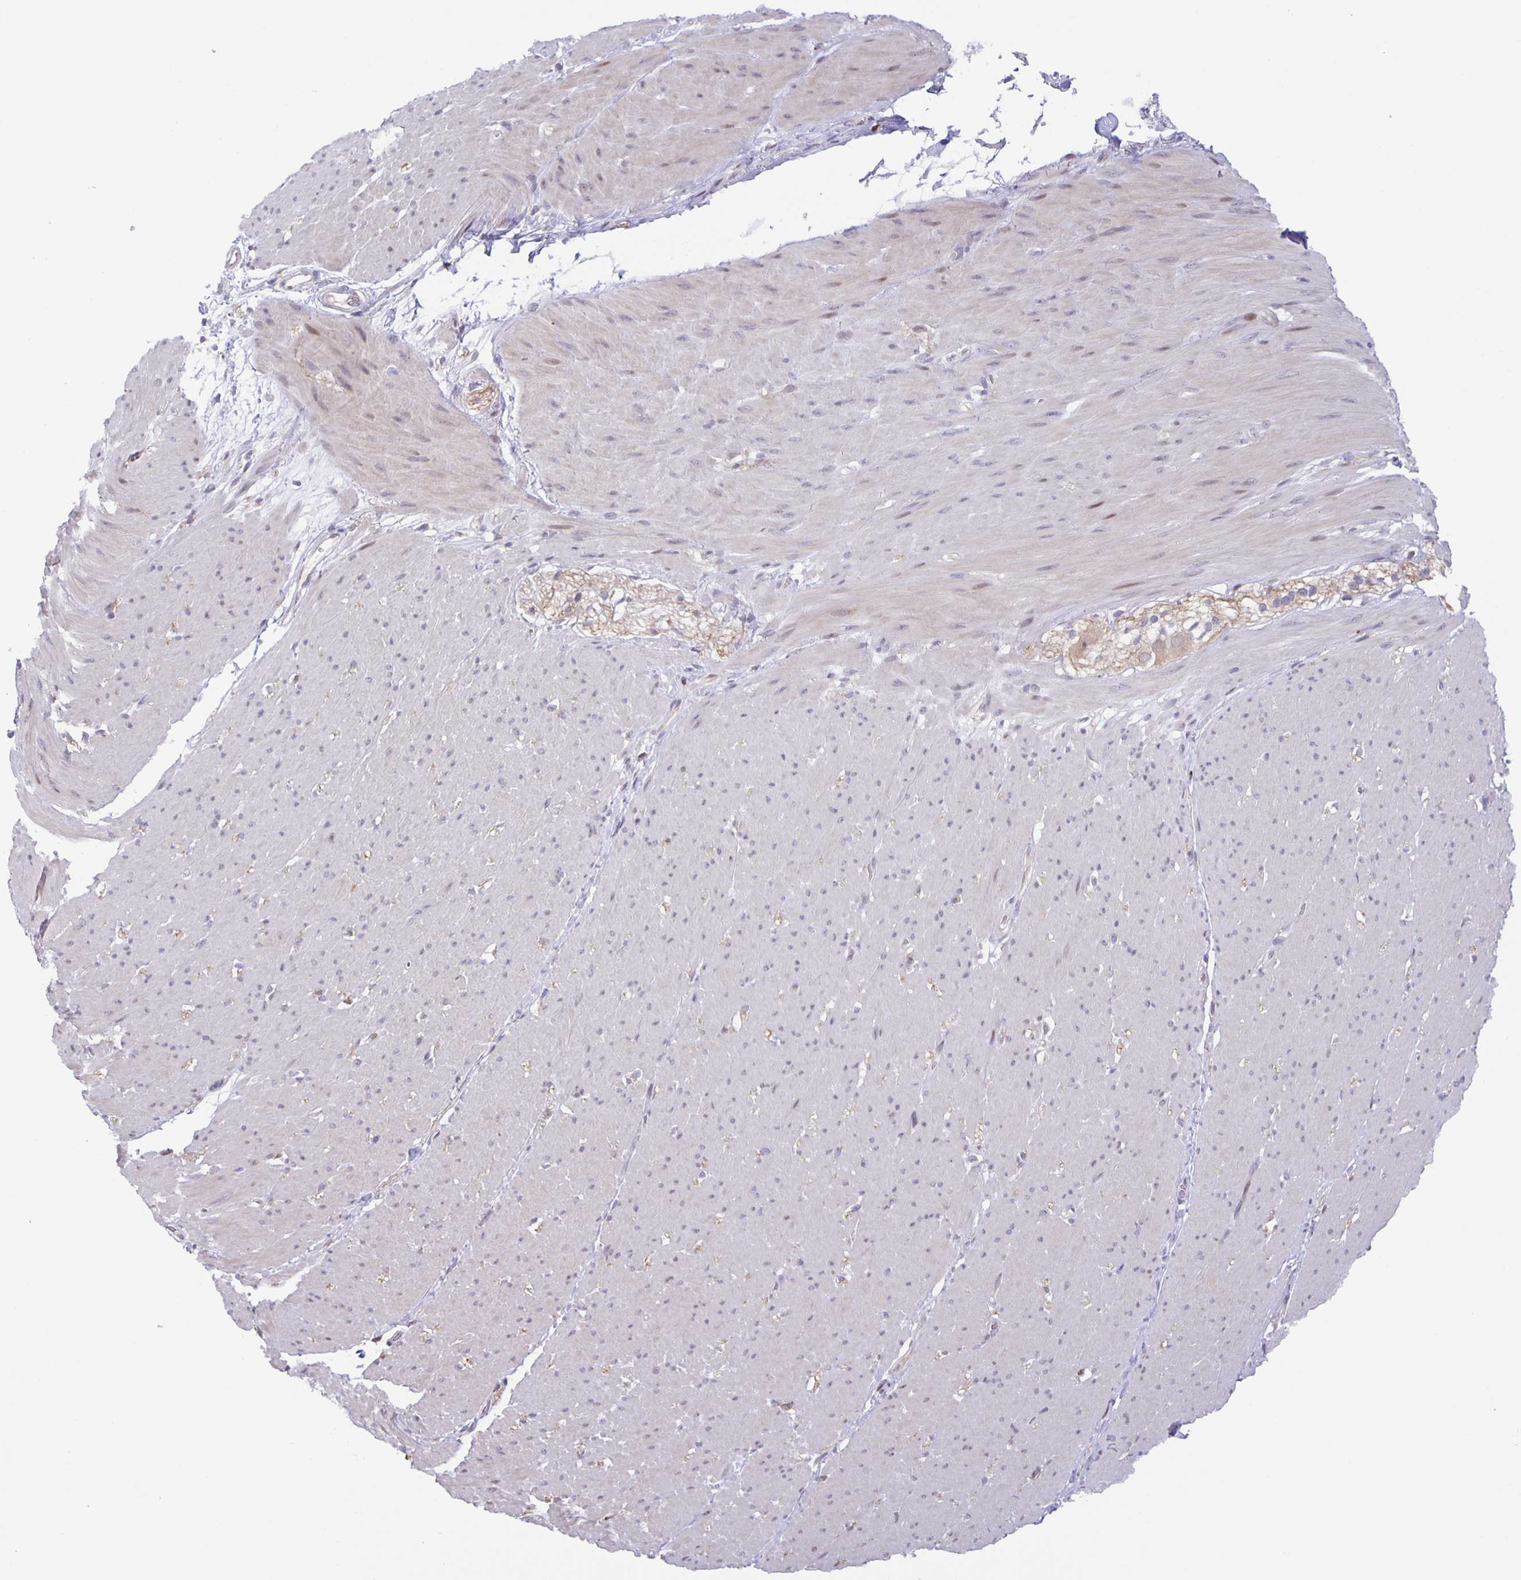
{"staining": {"intensity": "negative", "quantity": "none", "location": "none"}, "tissue": "smooth muscle", "cell_type": "Smooth muscle cells", "image_type": "normal", "snomed": [{"axis": "morphology", "description": "Normal tissue, NOS"}, {"axis": "topography", "description": "Smooth muscle"}, {"axis": "topography", "description": "Rectum"}], "caption": "A micrograph of smooth muscle stained for a protein displays no brown staining in smooth muscle cells.", "gene": "MAPK12", "patient": {"sex": "male", "age": 53}}